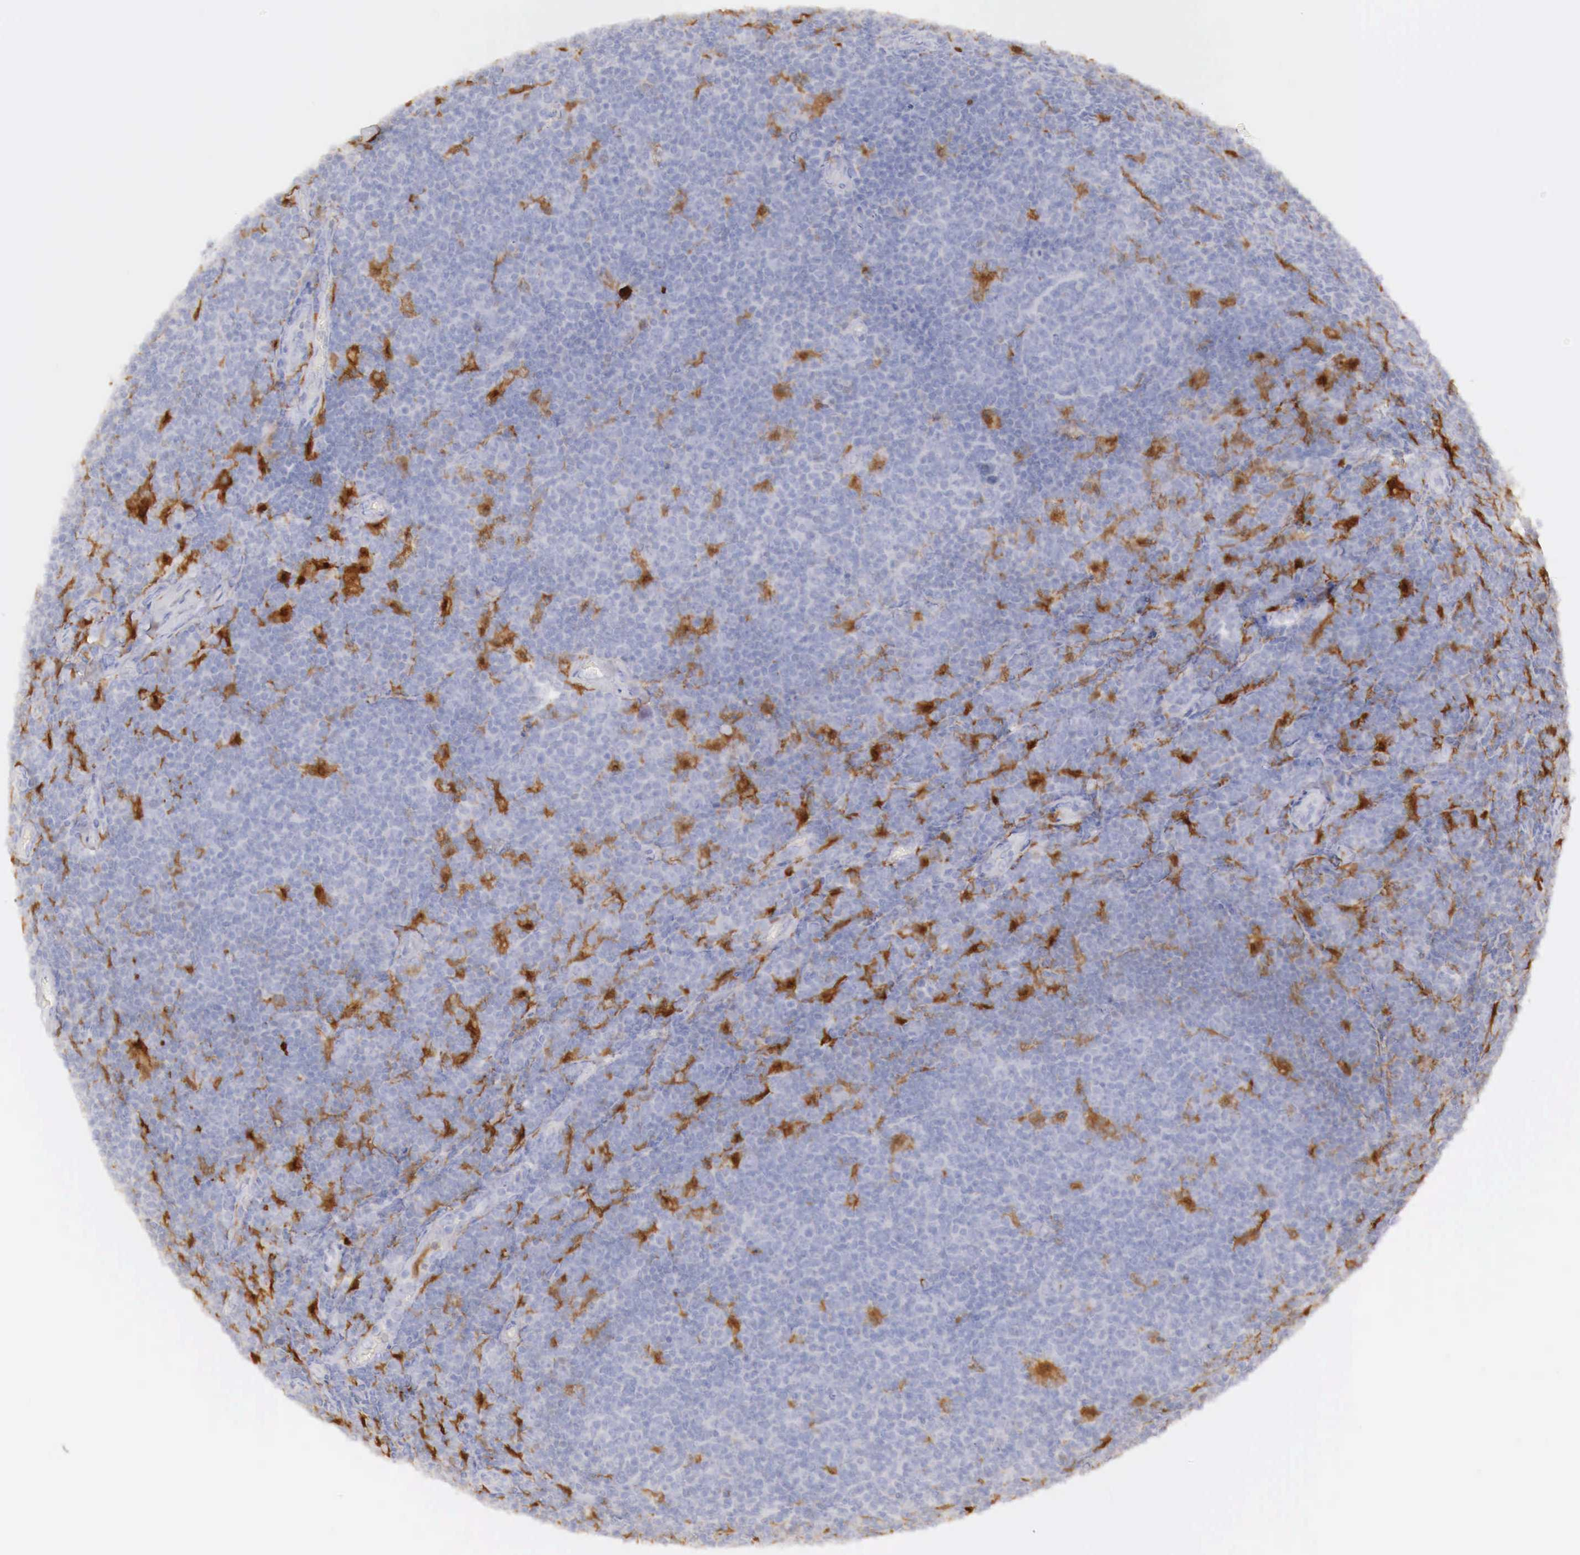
{"staining": {"intensity": "negative", "quantity": "none", "location": "none"}, "tissue": "lymphoma", "cell_type": "Tumor cells", "image_type": "cancer", "snomed": [{"axis": "morphology", "description": "Malignant lymphoma, non-Hodgkin's type, Low grade"}, {"axis": "topography", "description": "Lymph node"}], "caption": "Immunohistochemistry histopathology image of neoplastic tissue: lymphoma stained with DAB reveals no significant protein positivity in tumor cells.", "gene": "RENBP", "patient": {"sex": "male", "age": 74}}